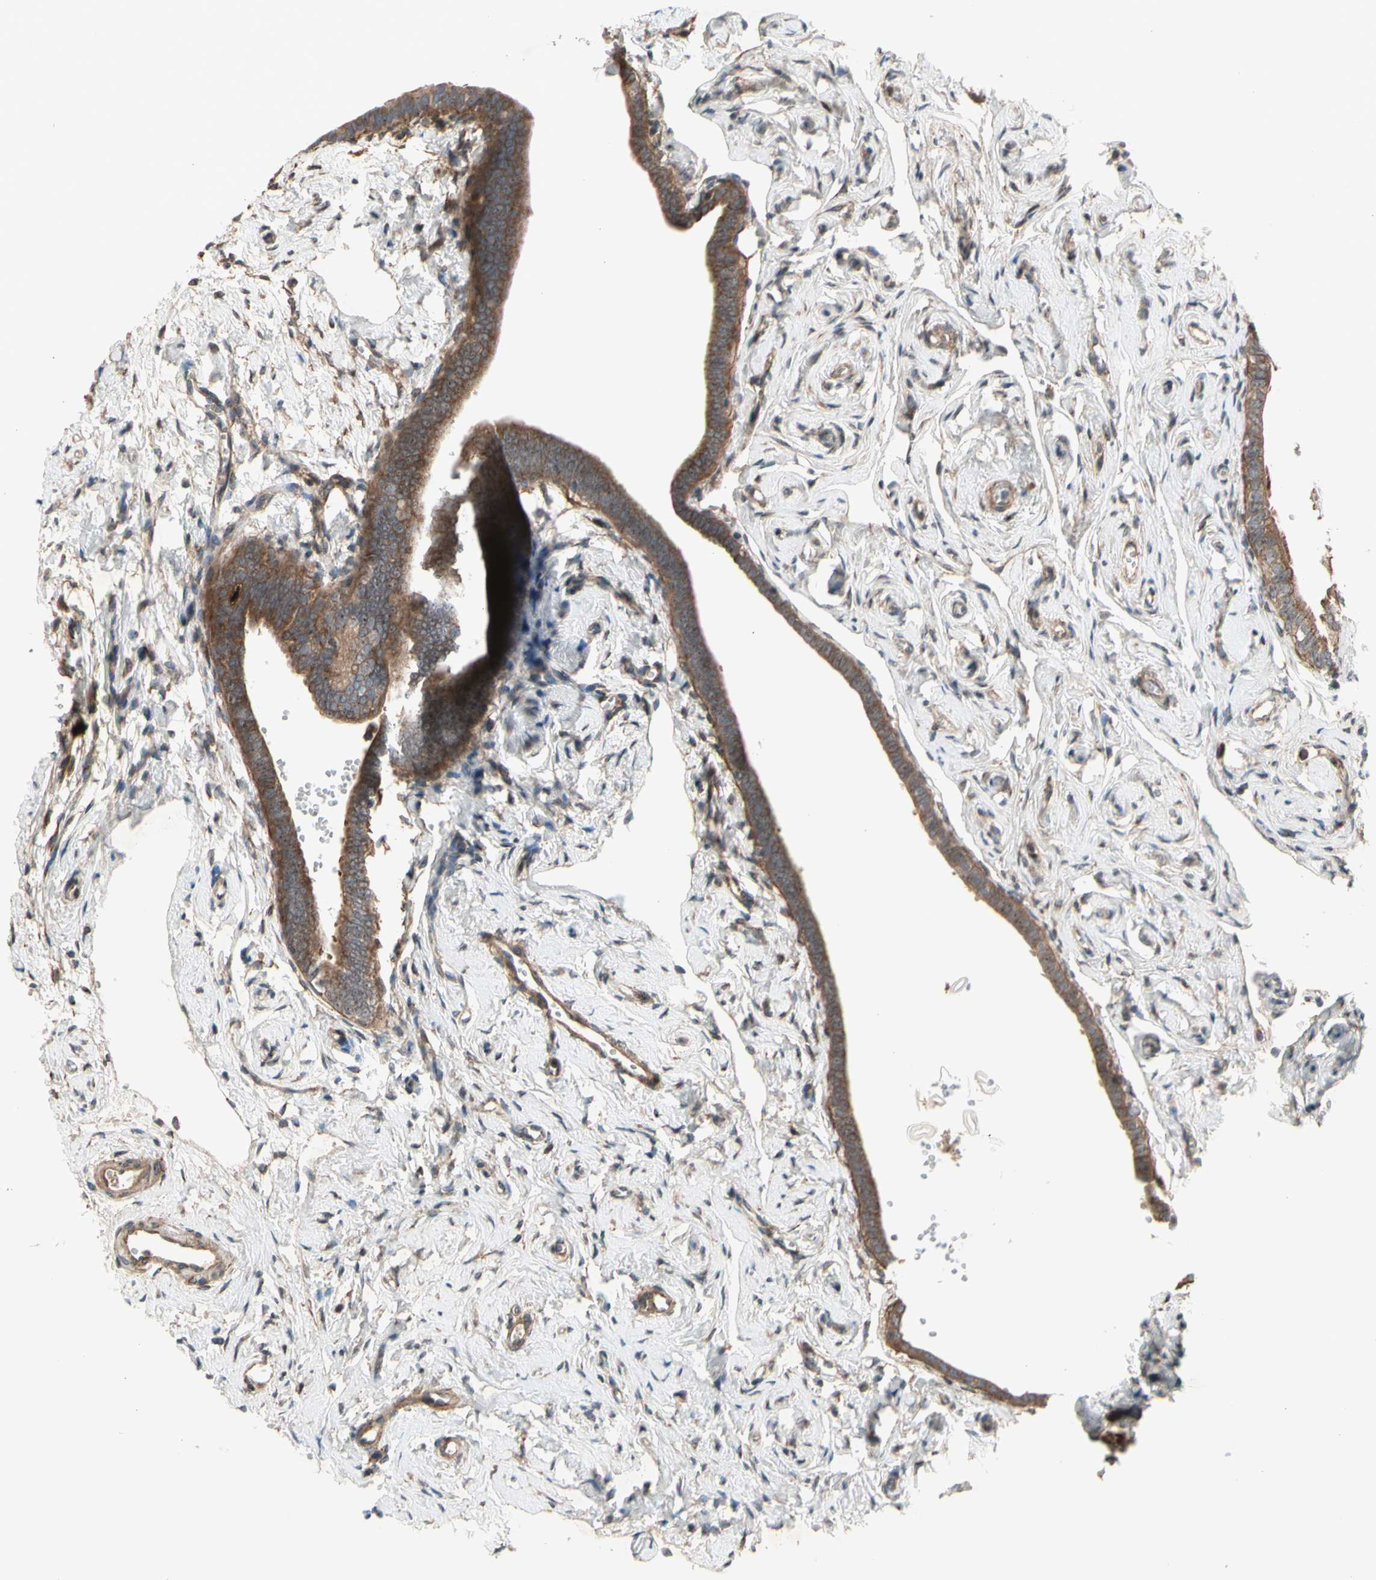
{"staining": {"intensity": "strong", "quantity": ">75%", "location": "cytoplasmic/membranous"}, "tissue": "fallopian tube", "cell_type": "Glandular cells", "image_type": "normal", "snomed": [{"axis": "morphology", "description": "Normal tissue, NOS"}, {"axis": "topography", "description": "Fallopian tube"}], "caption": "Fallopian tube stained with IHC exhibits strong cytoplasmic/membranous staining in about >75% of glandular cells.", "gene": "SLC39A9", "patient": {"sex": "female", "age": 71}}